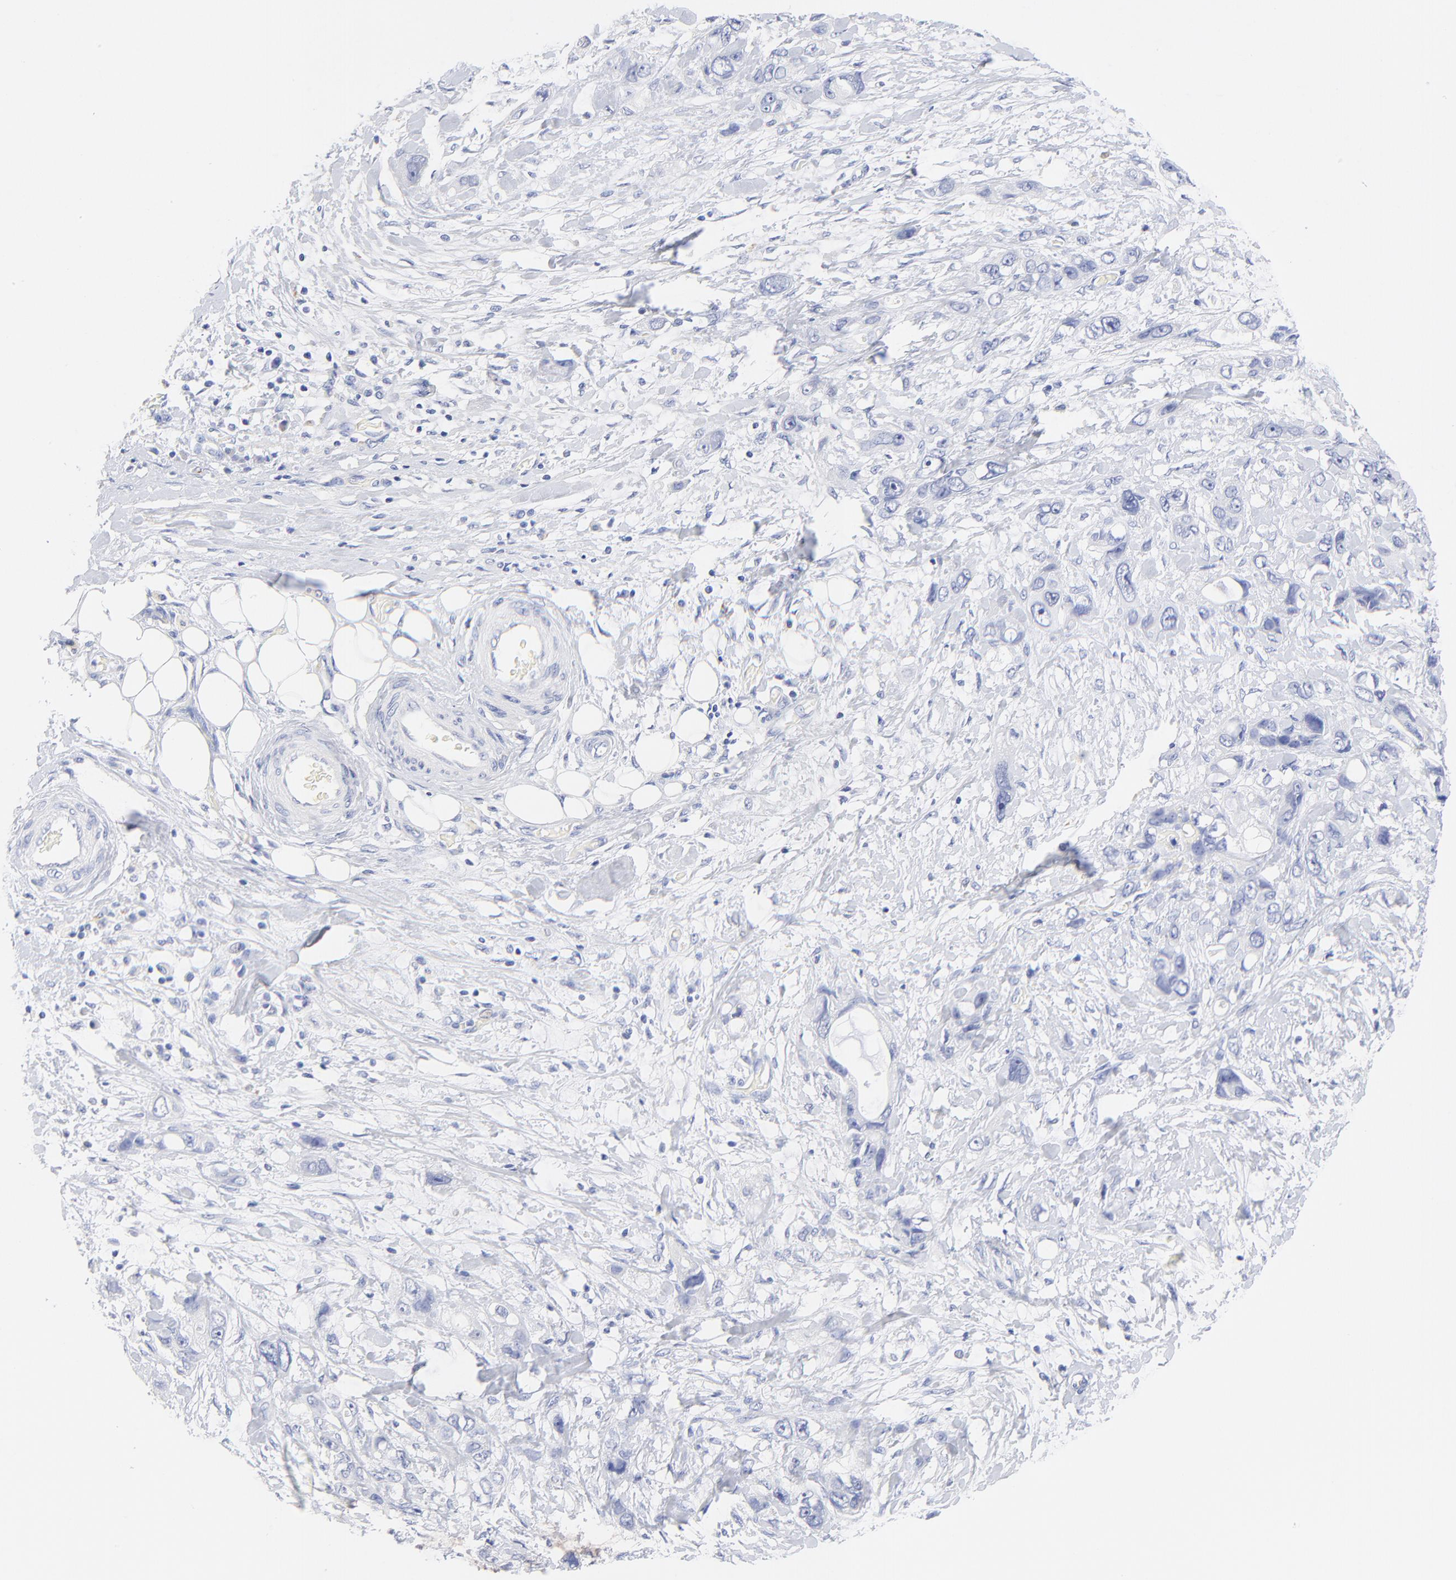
{"staining": {"intensity": "negative", "quantity": "none", "location": "none"}, "tissue": "stomach cancer", "cell_type": "Tumor cells", "image_type": "cancer", "snomed": [{"axis": "morphology", "description": "Adenocarcinoma, NOS"}, {"axis": "topography", "description": "Stomach, upper"}], "caption": "High power microscopy photomicrograph of an IHC image of stomach cancer (adenocarcinoma), revealing no significant expression in tumor cells.", "gene": "SULT4A1", "patient": {"sex": "male", "age": 47}}